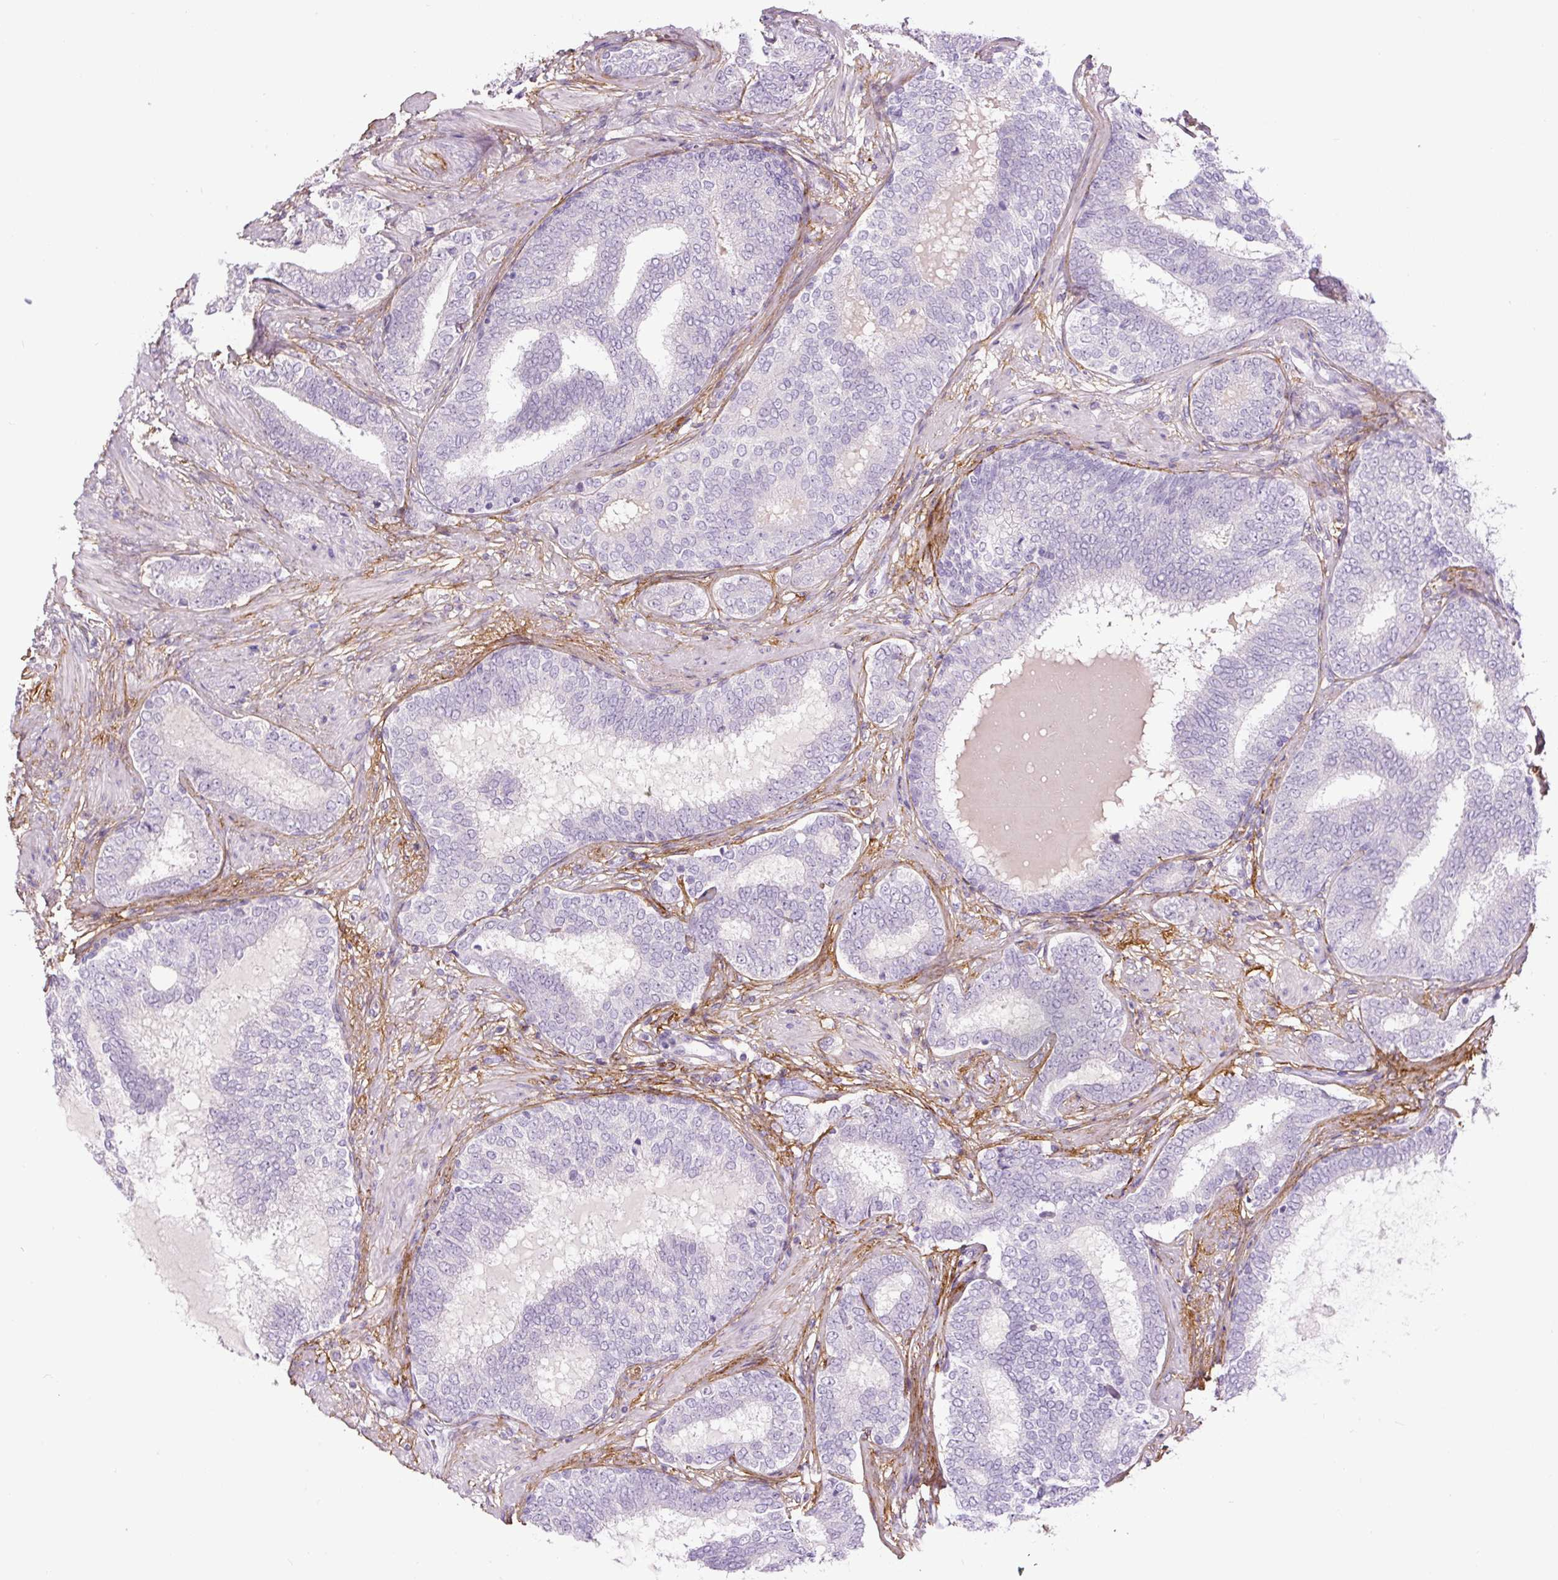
{"staining": {"intensity": "negative", "quantity": "none", "location": "none"}, "tissue": "prostate cancer", "cell_type": "Tumor cells", "image_type": "cancer", "snomed": [{"axis": "morphology", "description": "Adenocarcinoma, High grade"}, {"axis": "topography", "description": "Prostate"}], "caption": "Immunohistochemistry histopathology image of prostate adenocarcinoma (high-grade) stained for a protein (brown), which shows no positivity in tumor cells. (DAB (3,3'-diaminobenzidine) immunohistochemistry with hematoxylin counter stain).", "gene": "FBN1", "patient": {"sex": "male", "age": 72}}